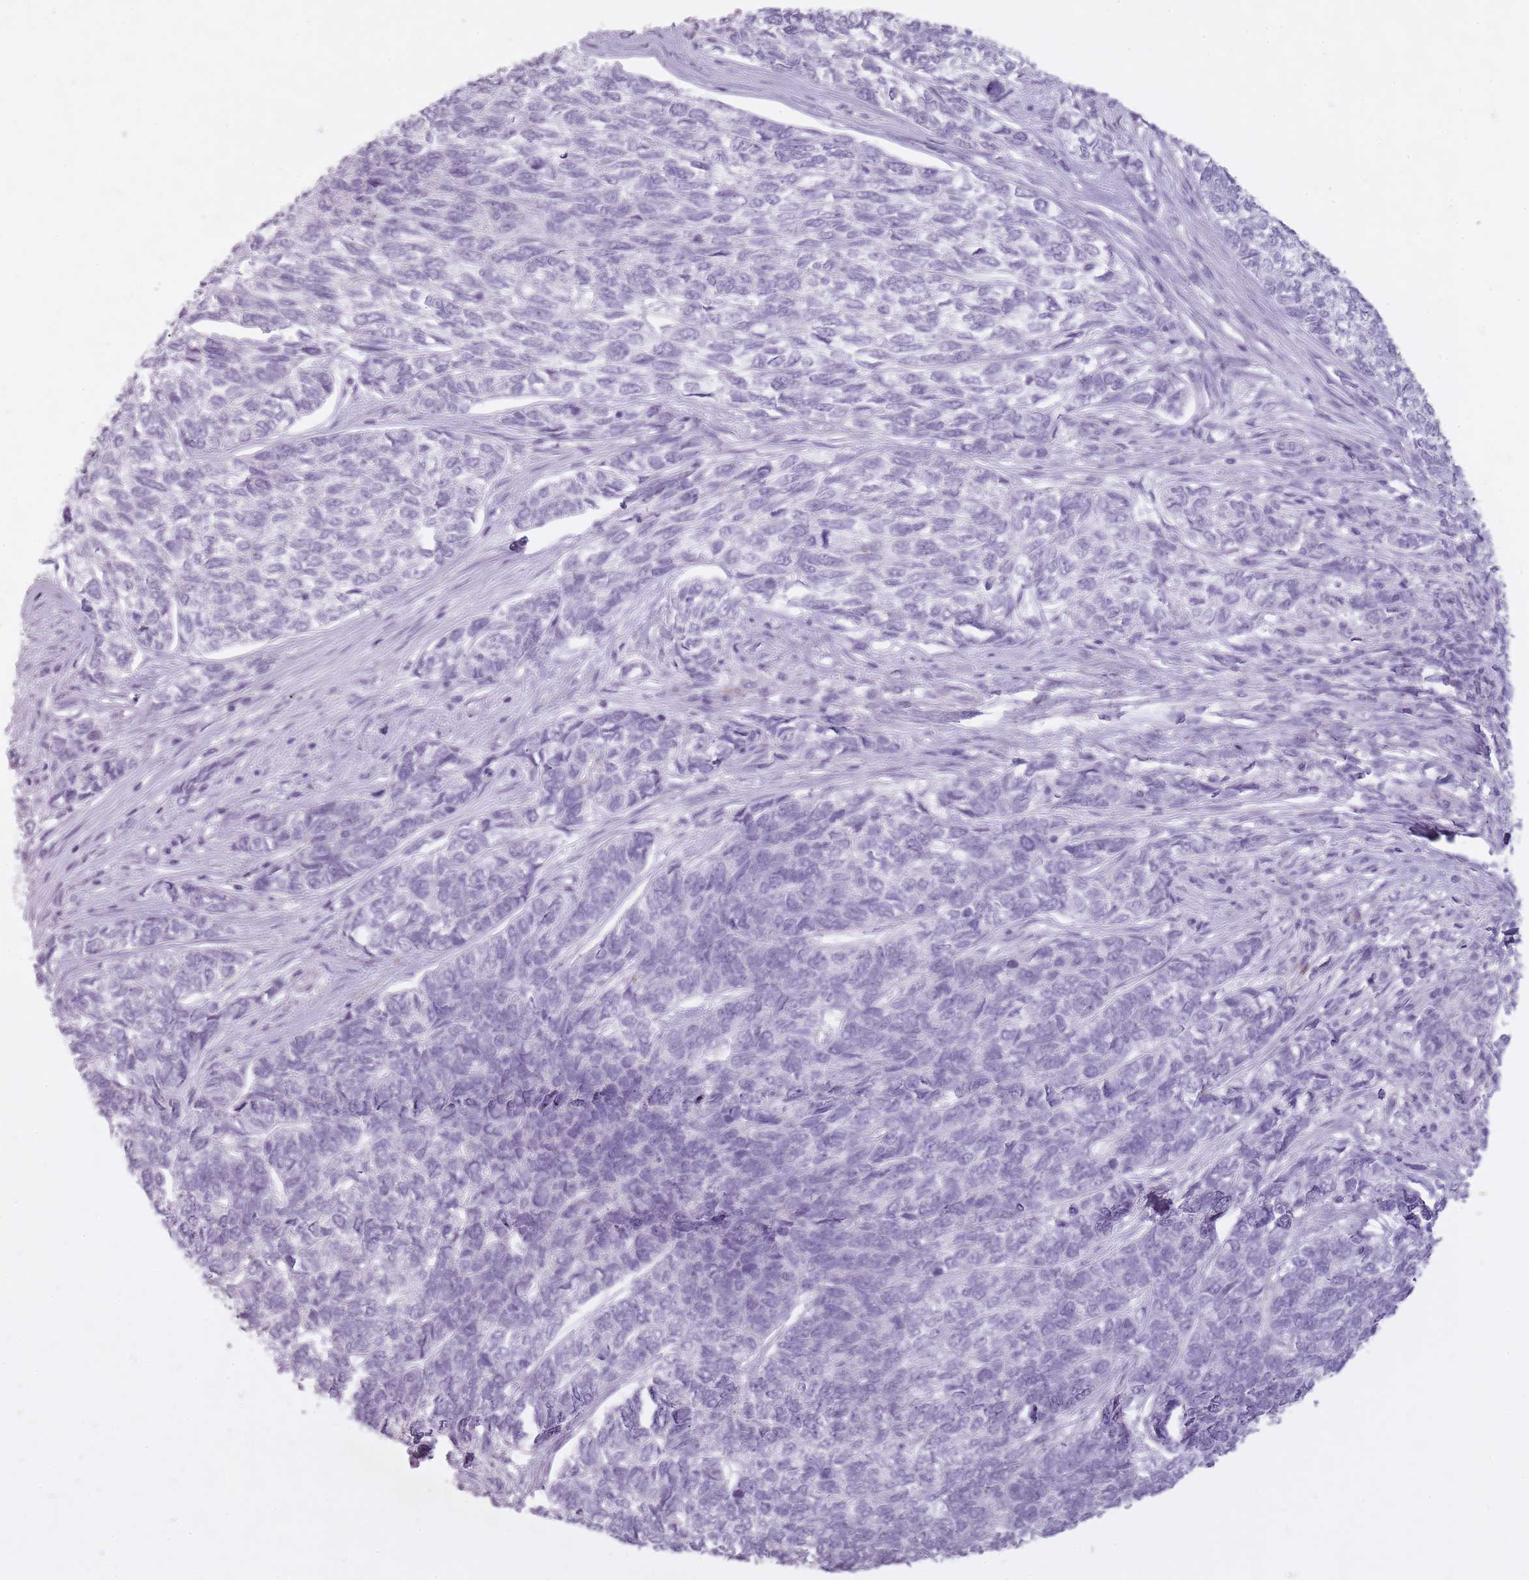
{"staining": {"intensity": "negative", "quantity": "none", "location": "none"}, "tissue": "skin cancer", "cell_type": "Tumor cells", "image_type": "cancer", "snomed": [{"axis": "morphology", "description": "Basal cell carcinoma"}, {"axis": "topography", "description": "Skin"}], "caption": "This is an immunohistochemistry (IHC) micrograph of human skin basal cell carcinoma. There is no positivity in tumor cells.", "gene": "RFX4", "patient": {"sex": "female", "age": 65}}